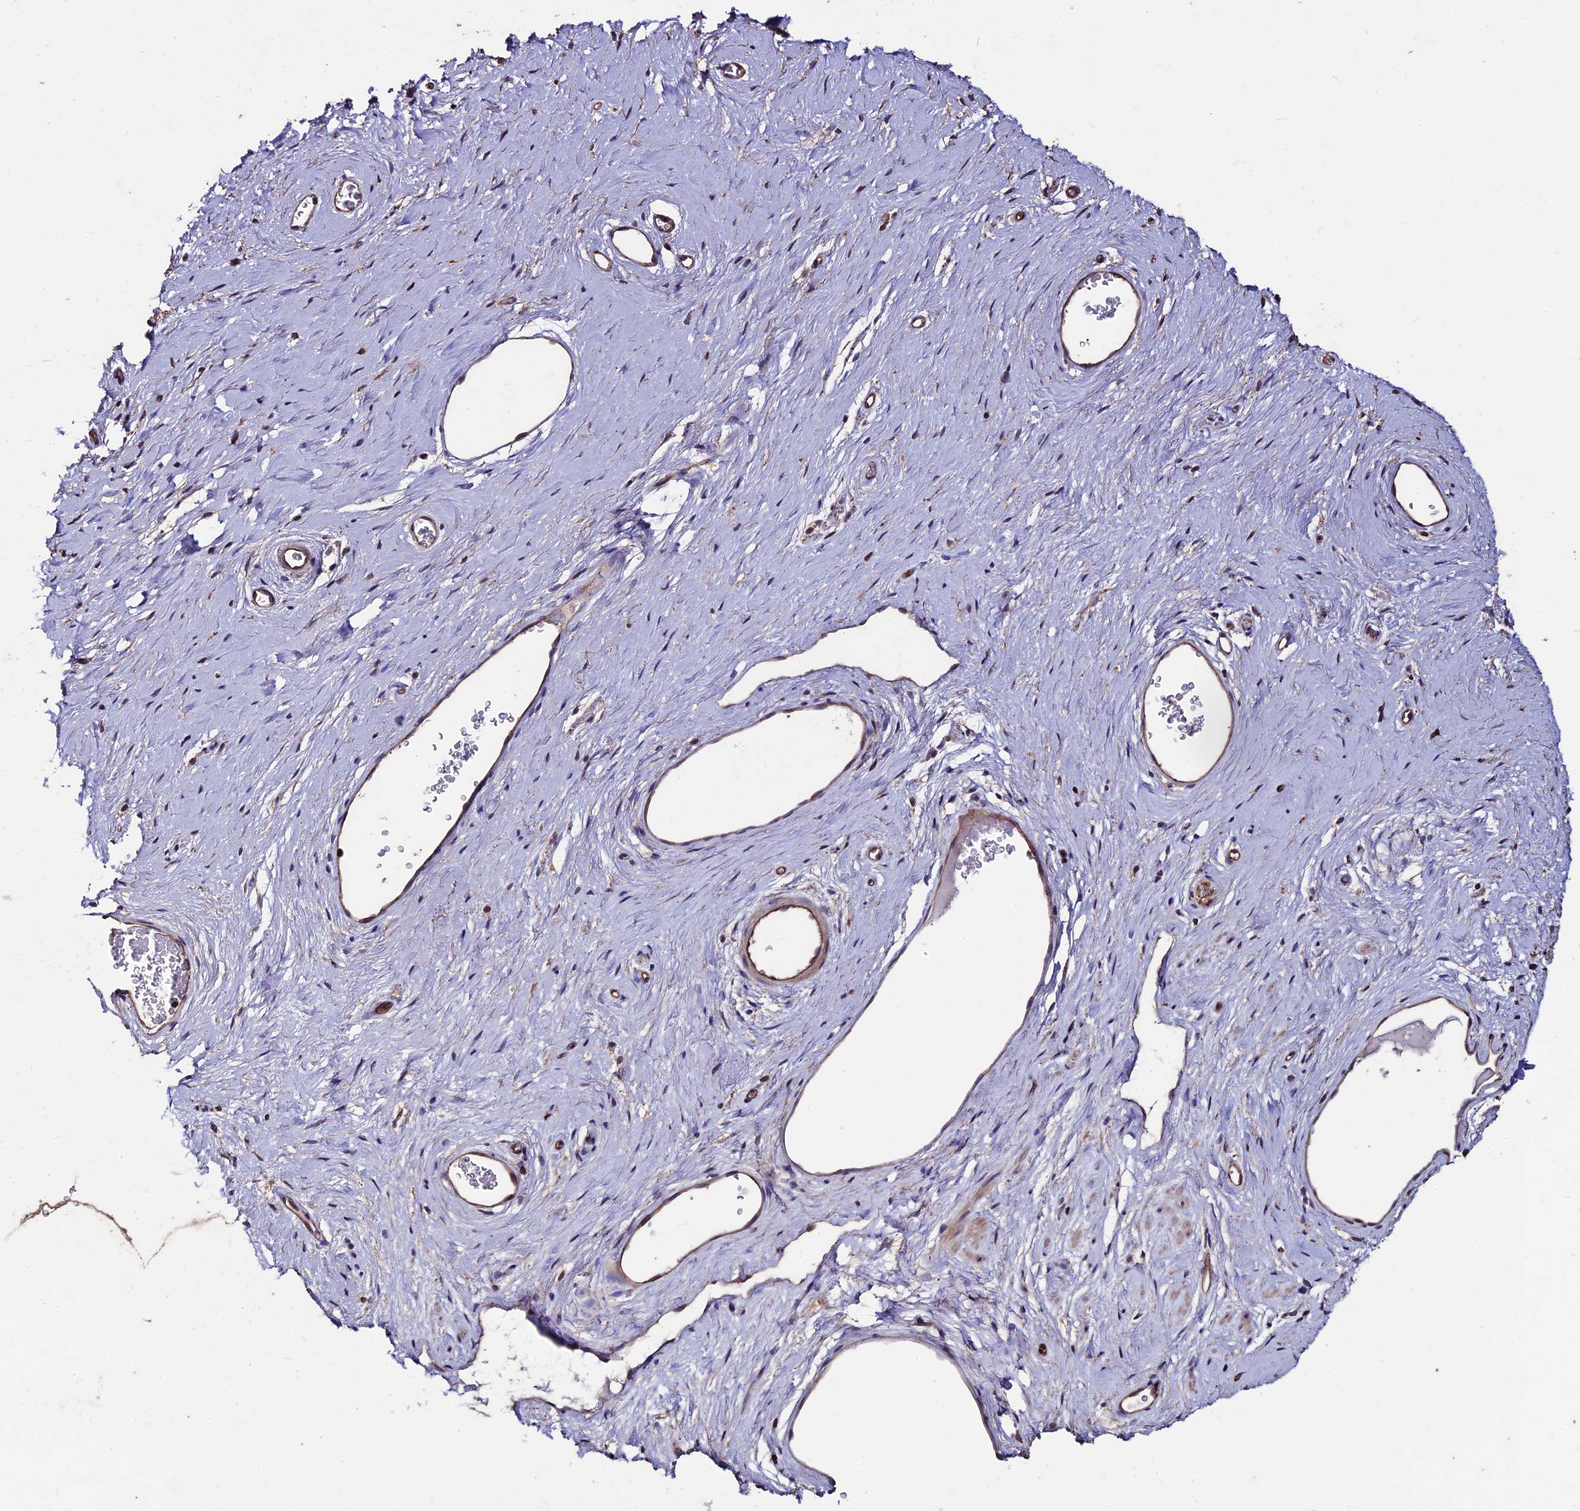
{"staining": {"intensity": "moderate", "quantity": ">75%", "location": "cytoplasmic/membranous"}, "tissue": "adipose tissue", "cell_type": "Adipocytes", "image_type": "normal", "snomed": [{"axis": "morphology", "description": "Normal tissue, NOS"}, {"axis": "morphology", "description": "Adenocarcinoma, NOS"}, {"axis": "topography", "description": "Rectum"}, {"axis": "topography", "description": "Vagina"}, {"axis": "topography", "description": "Peripheral nerve tissue"}], "caption": "An IHC photomicrograph of normal tissue is shown. Protein staining in brown labels moderate cytoplasmic/membranous positivity in adipose tissue within adipocytes. Nuclei are stained in blue.", "gene": "USB1", "patient": {"sex": "female", "age": 71}}